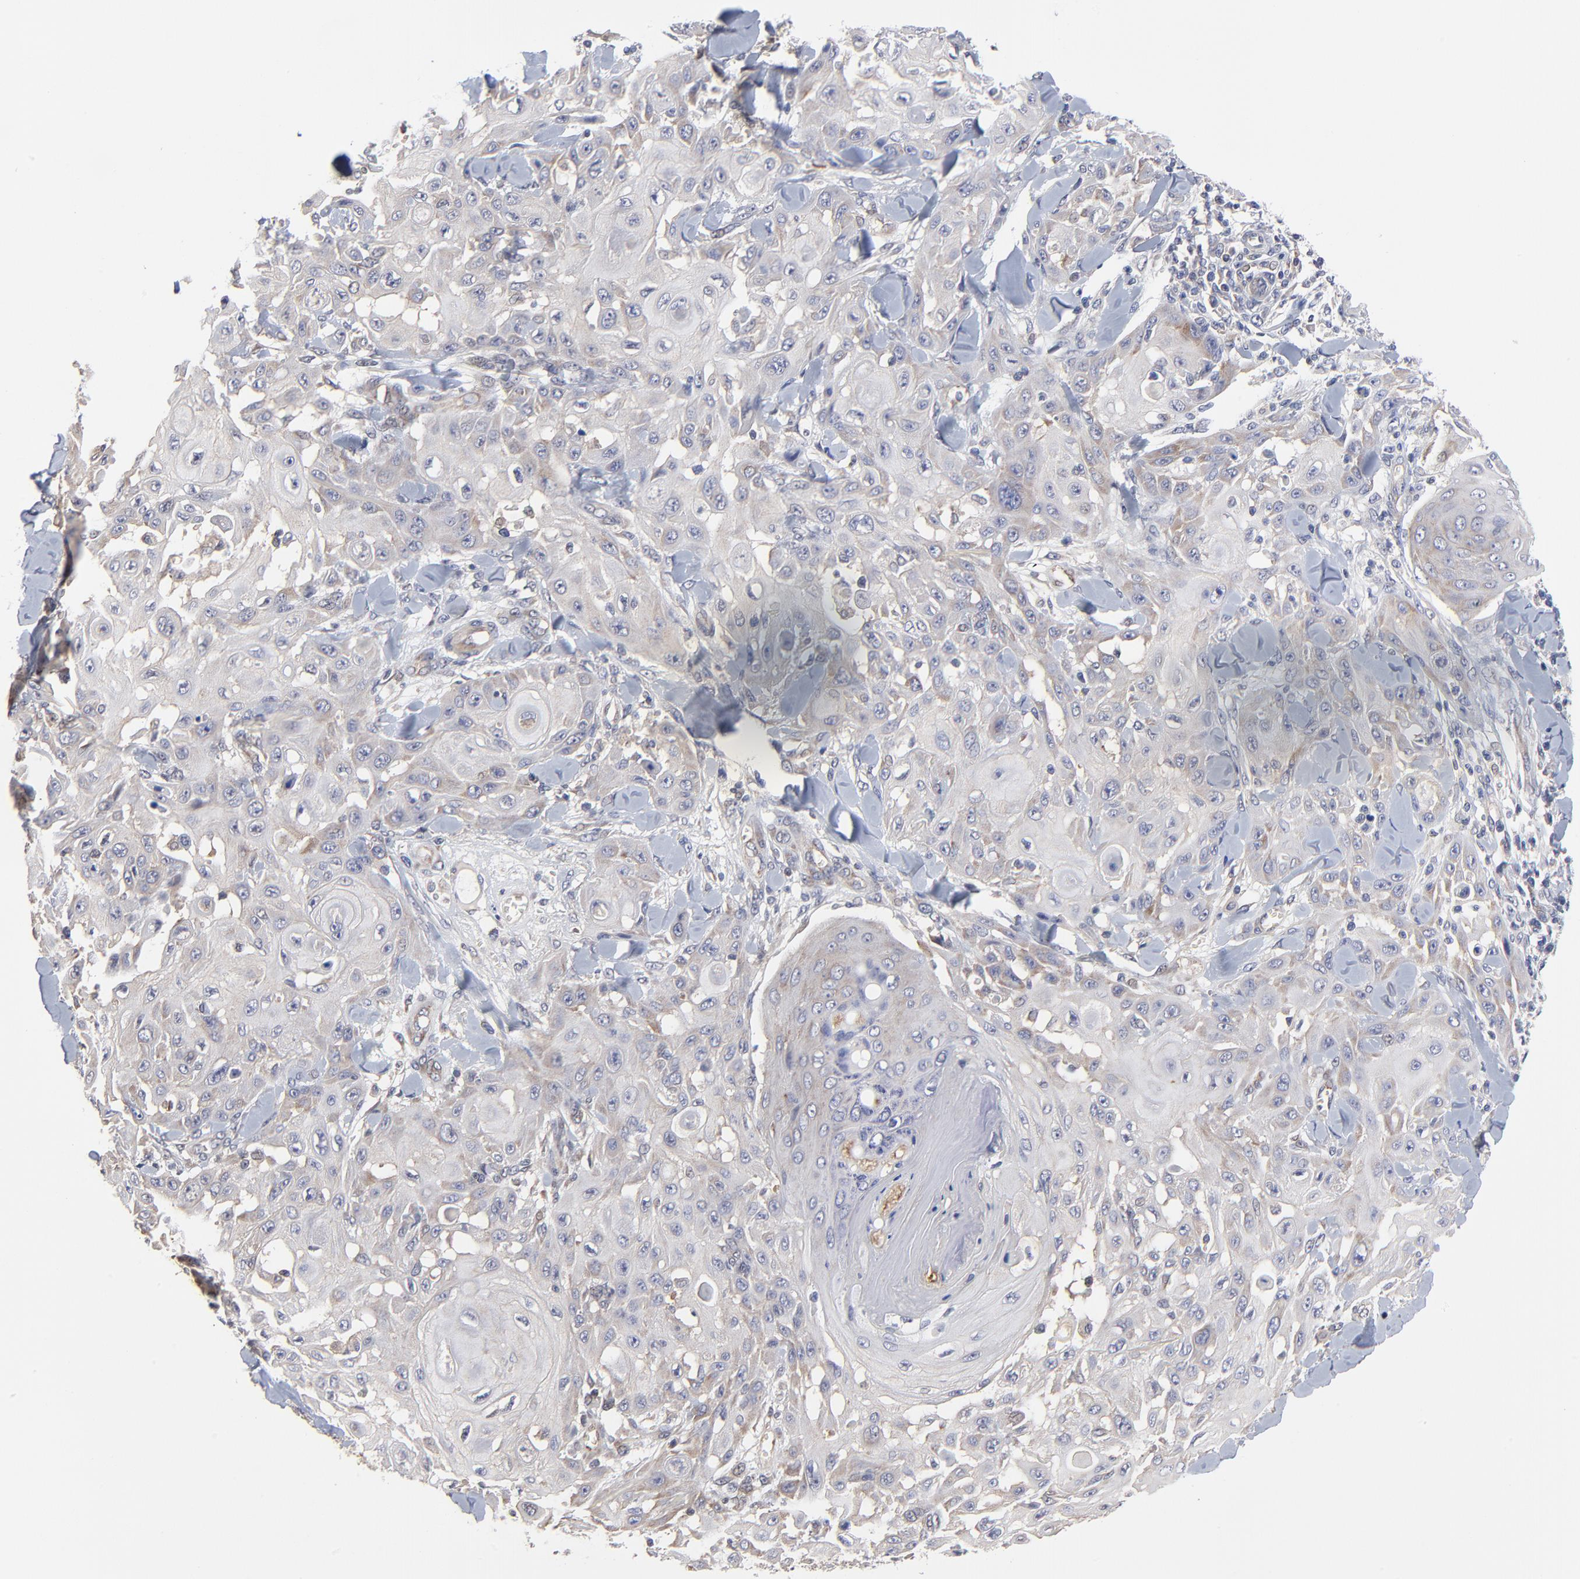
{"staining": {"intensity": "weak", "quantity": "25%-75%", "location": "cytoplasmic/membranous"}, "tissue": "skin cancer", "cell_type": "Tumor cells", "image_type": "cancer", "snomed": [{"axis": "morphology", "description": "Squamous cell carcinoma, NOS"}, {"axis": "topography", "description": "Skin"}], "caption": "This photomicrograph reveals IHC staining of skin cancer (squamous cell carcinoma), with low weak cytoplasmic/membranous expression in about 25%-75% of tumor cells.", "gene": "ZNF157", "patient": {"sex": "male", "age": 24}}